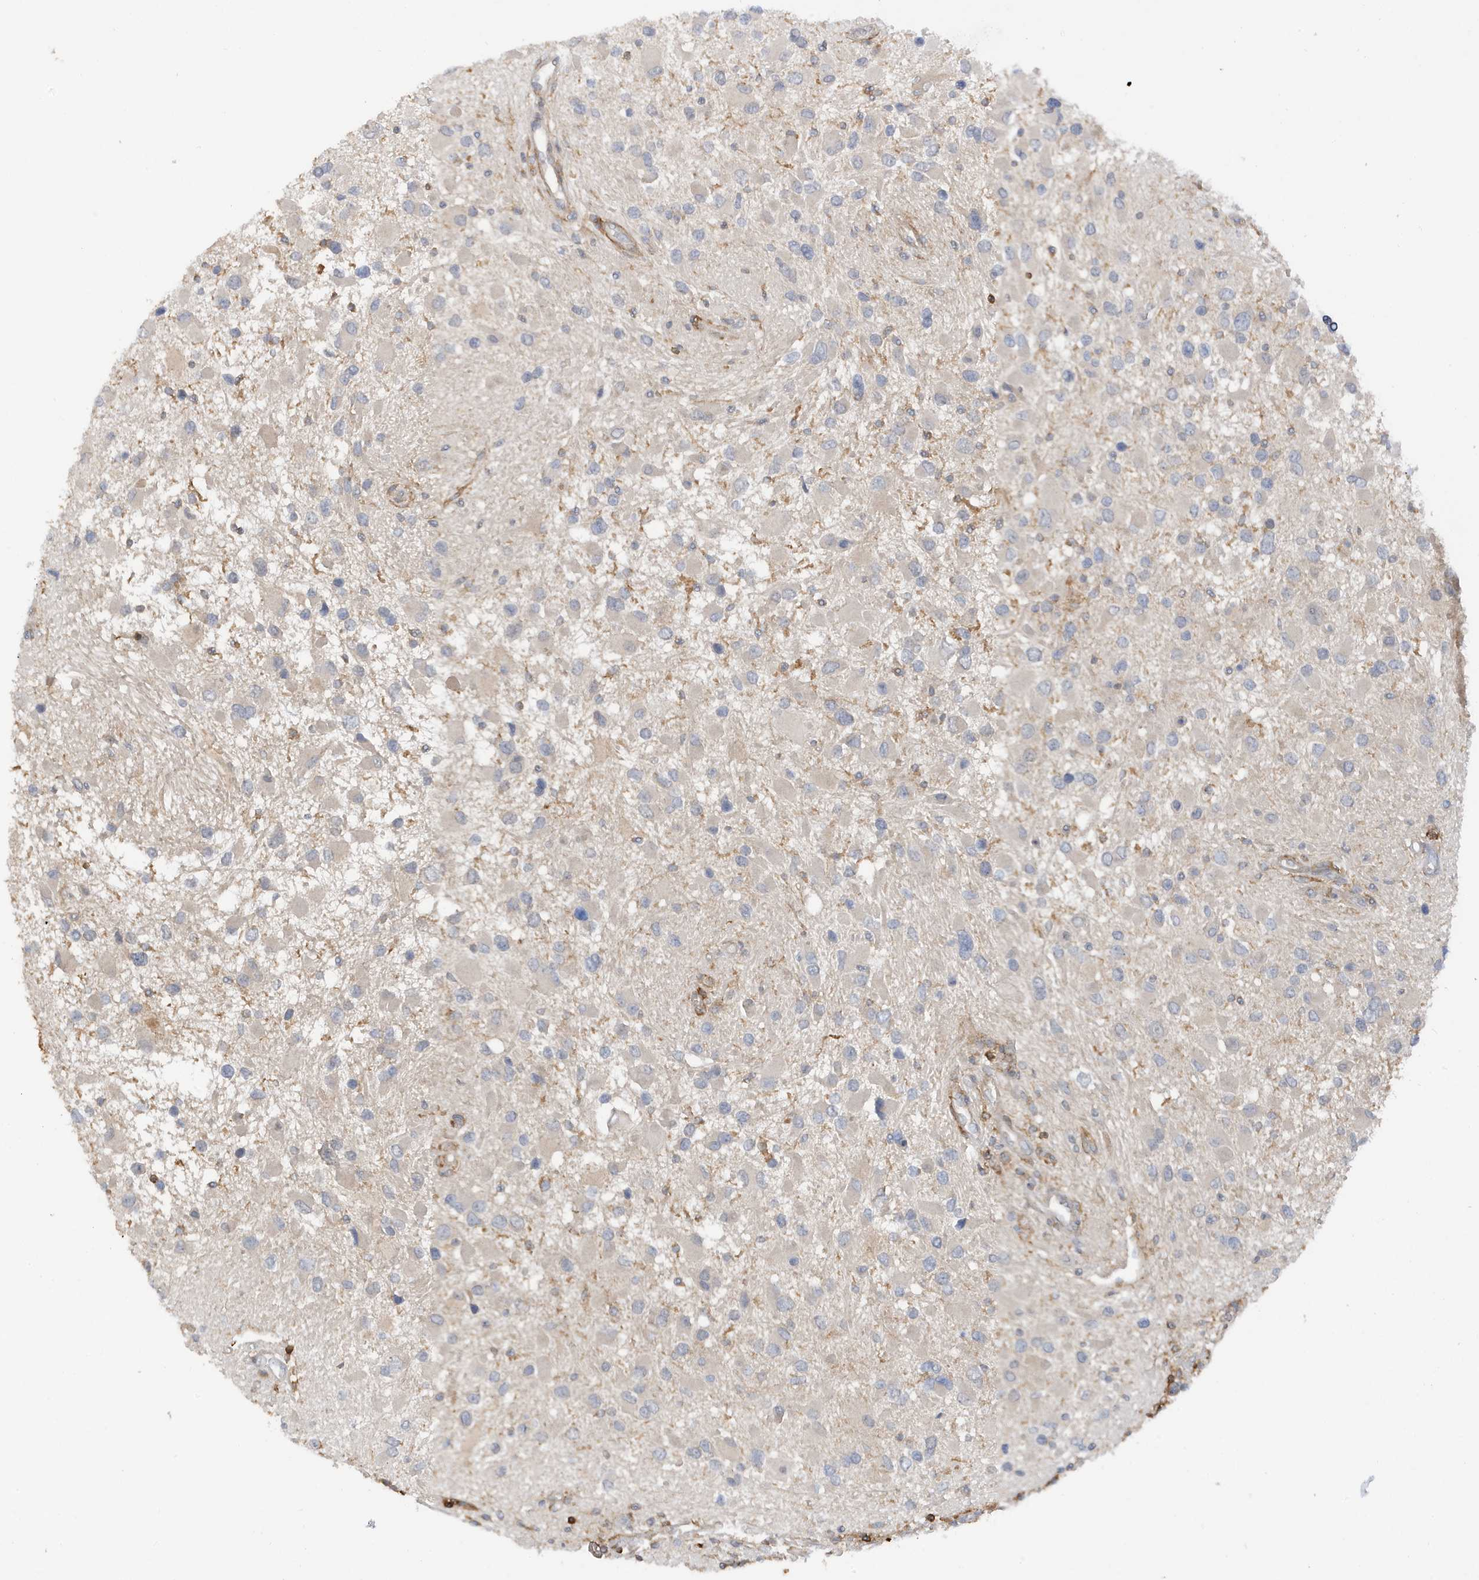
{"staining": {"intensity": "negative", "quantity": "none", "location": "none"}, "tissue": "glioma", "cell_type": "Tumor cells", "image_type": "cancer", "snomed": [{"axis": "morphology", "description": "Glioma, malignant, High grade"}, {"axis": "topography", "description": "Brain"}], "caption": "DAB immunohistochemical staining of glioma demonstrates no significant expression in tumor cells.", "gene": "PHACTR2", "patient": {"sex": "male", "age": 53}}